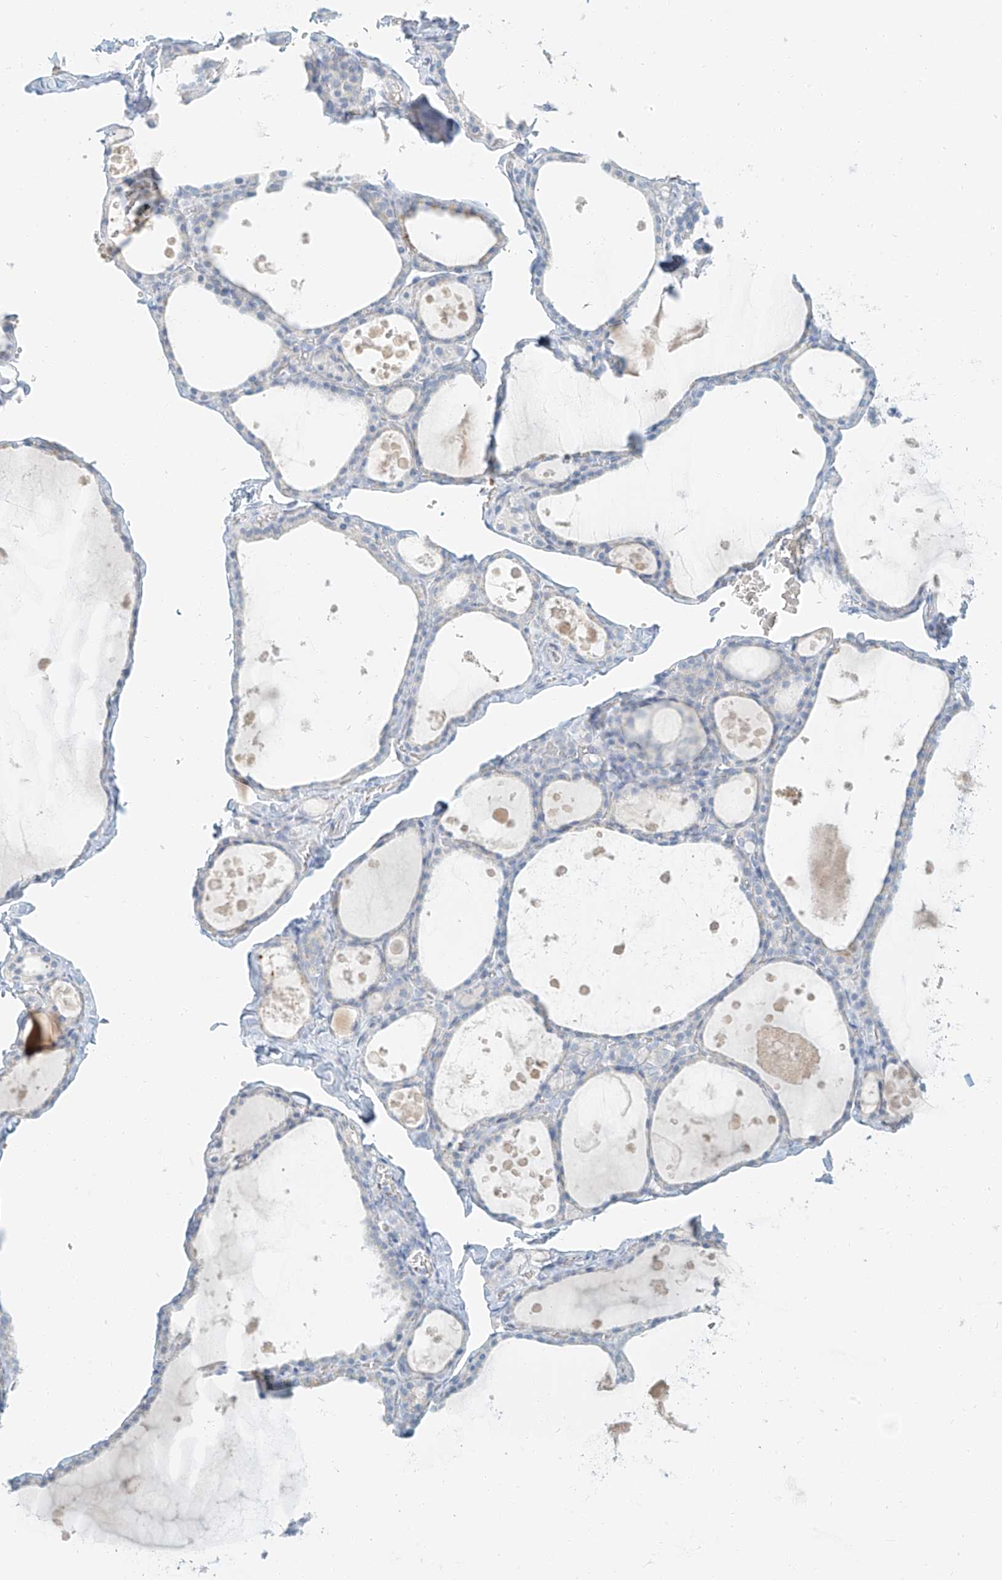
{"staining": {"intensity": "negative", "quantity": "none", "location": "none"}, "tissue": "thyroid gland", "cell_type": "Glandular cells", "image_type": "normal", "snomed": [{"axis": "morphology", "description": "Normal tissue, NOS"}, {"axis": "topography", "description": "Thyroid gland"}], "caption": "Micrograph shows no protein expression in glandular cells of benign thyroid gland.", "gene": "PGC", "patient": {"sex": "male", "age": 56}}